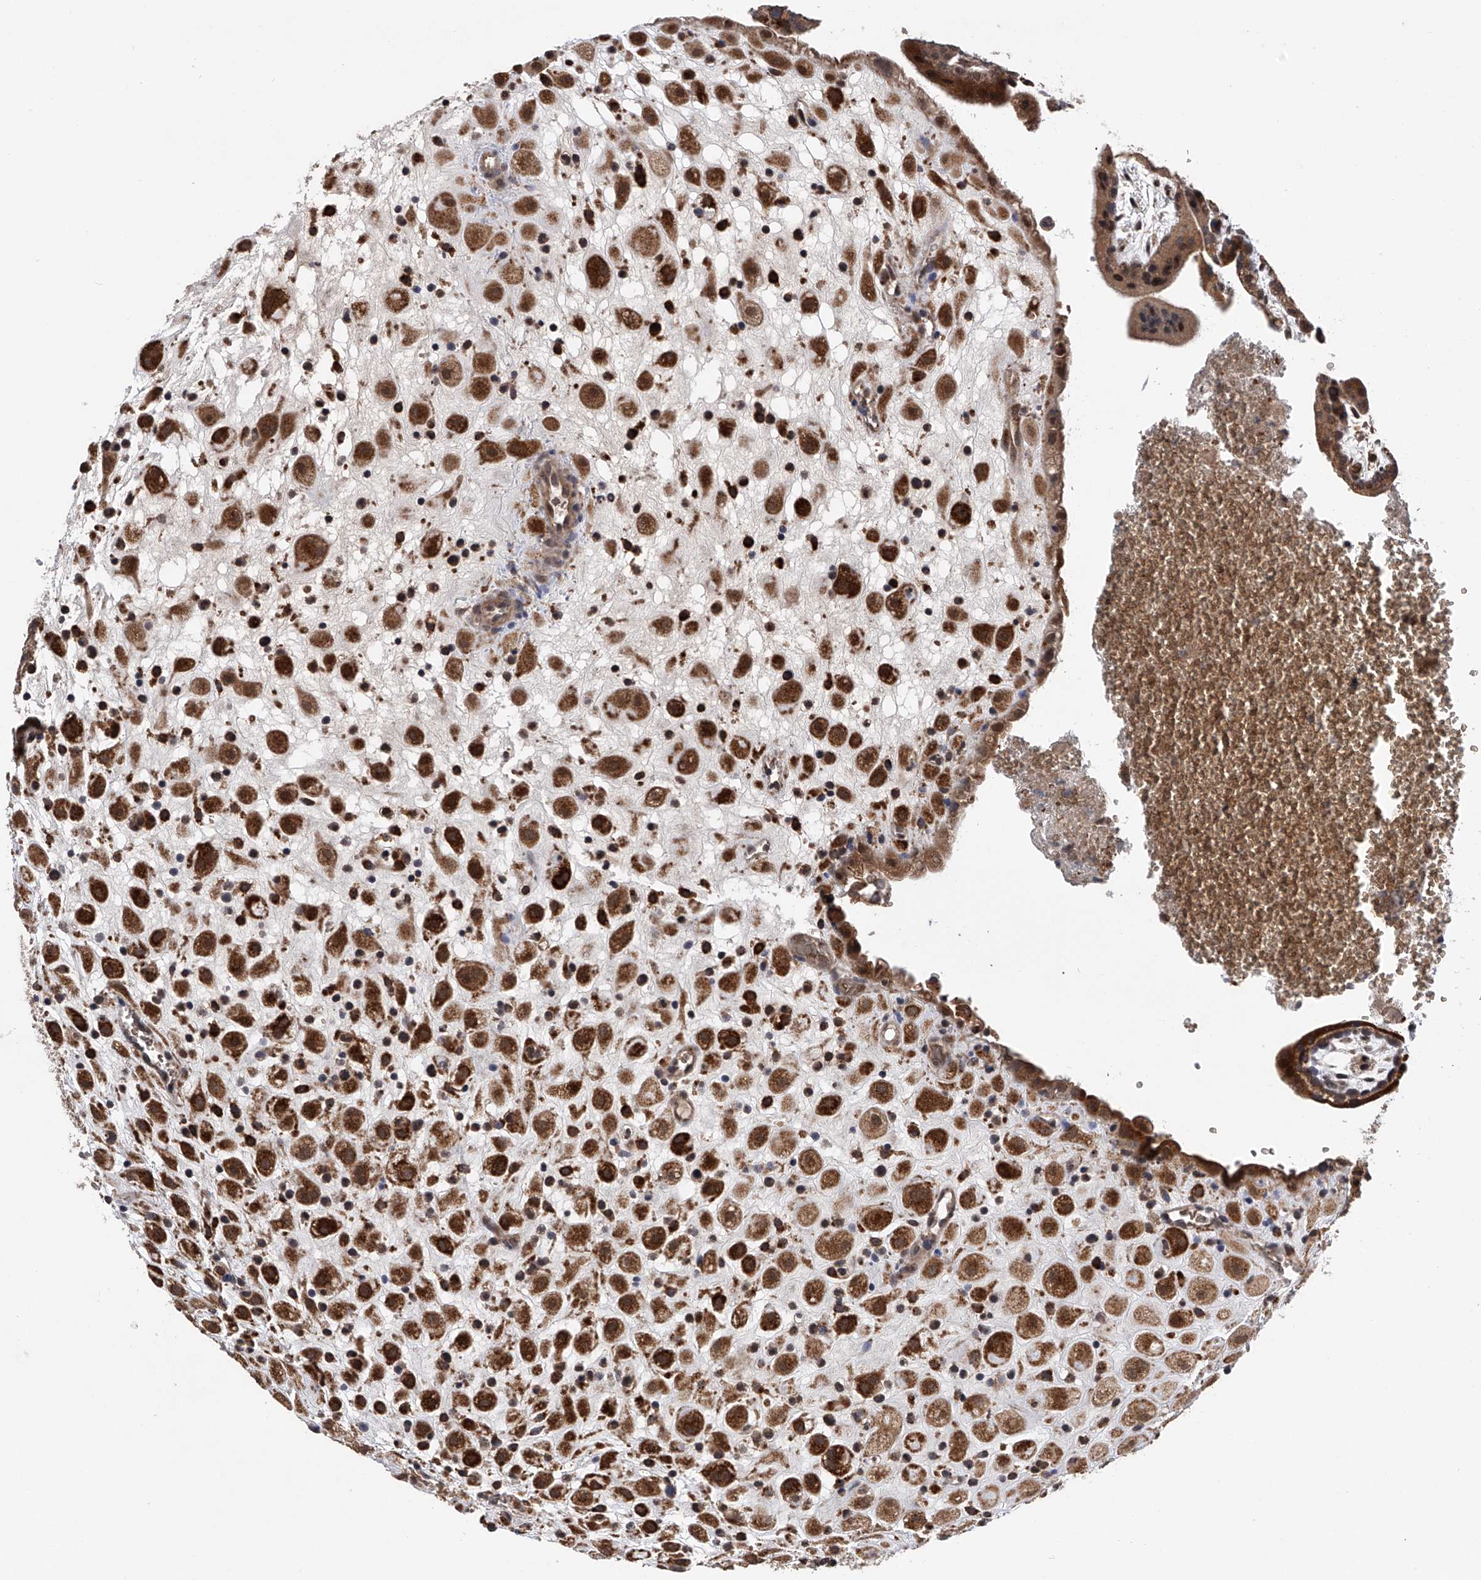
{"staining": {"intensity": "strong", "quantity": ">75%", "location": "cytoplasmic/membranous"}, "tissue": "placenta", "cell_type": "Decidual cells", "image_type": "normal", "snomed": [{"axis": "morphology", "description": "Normal tissue, NOS"}, {"axis": "topography", "description": "Placenta"}], "caption": "This micrograph exhibits immunohistochemistry (IHC) staining of benign human placenta, with high strong cytoplasmic/membranous expression in about >75% of decidual cells.", "gene": "SPOCK1", "patient": {"sex": "female", "age": 35}}